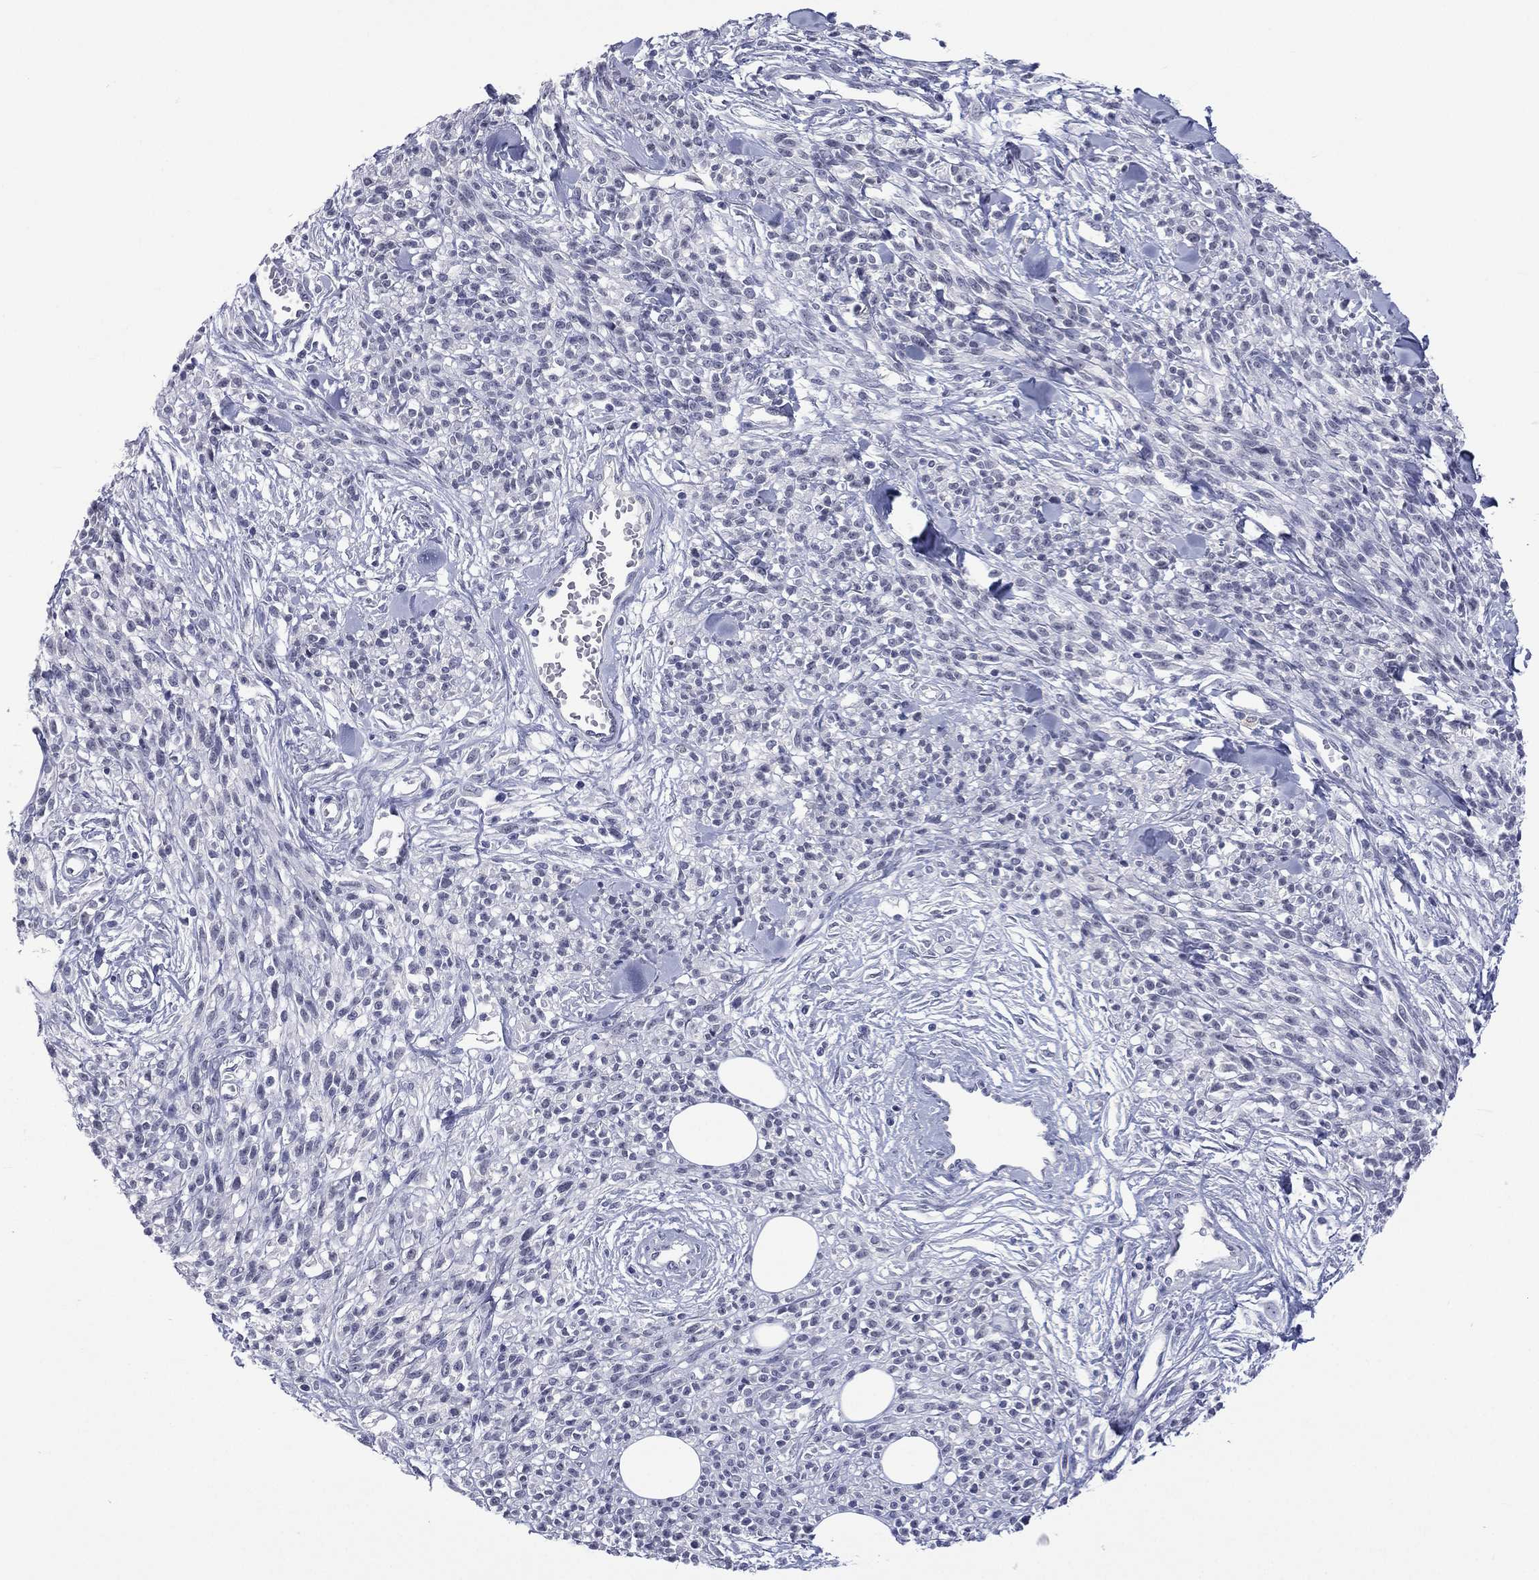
{"staining": {"intensity": "negative", "quantity": "none", "location": "none"}, "tissue": "melanoma", "cell_type": "Tumor cells", "image_type": "cancer", "snomed": [{"axis": "morphology", "description": "Malignant melanoma, NOS"}, {"axis": "topography", "description": "Skin"}, {"axis": "topography", "description": "Skin of trunk"}], "caption": "IHC photomicrograph of malignant melanoma stained for a protein (brown), which shows no staining in tumor cells.", "gene": "SSX1", "patient": {"sex": "male", "age": 74}}